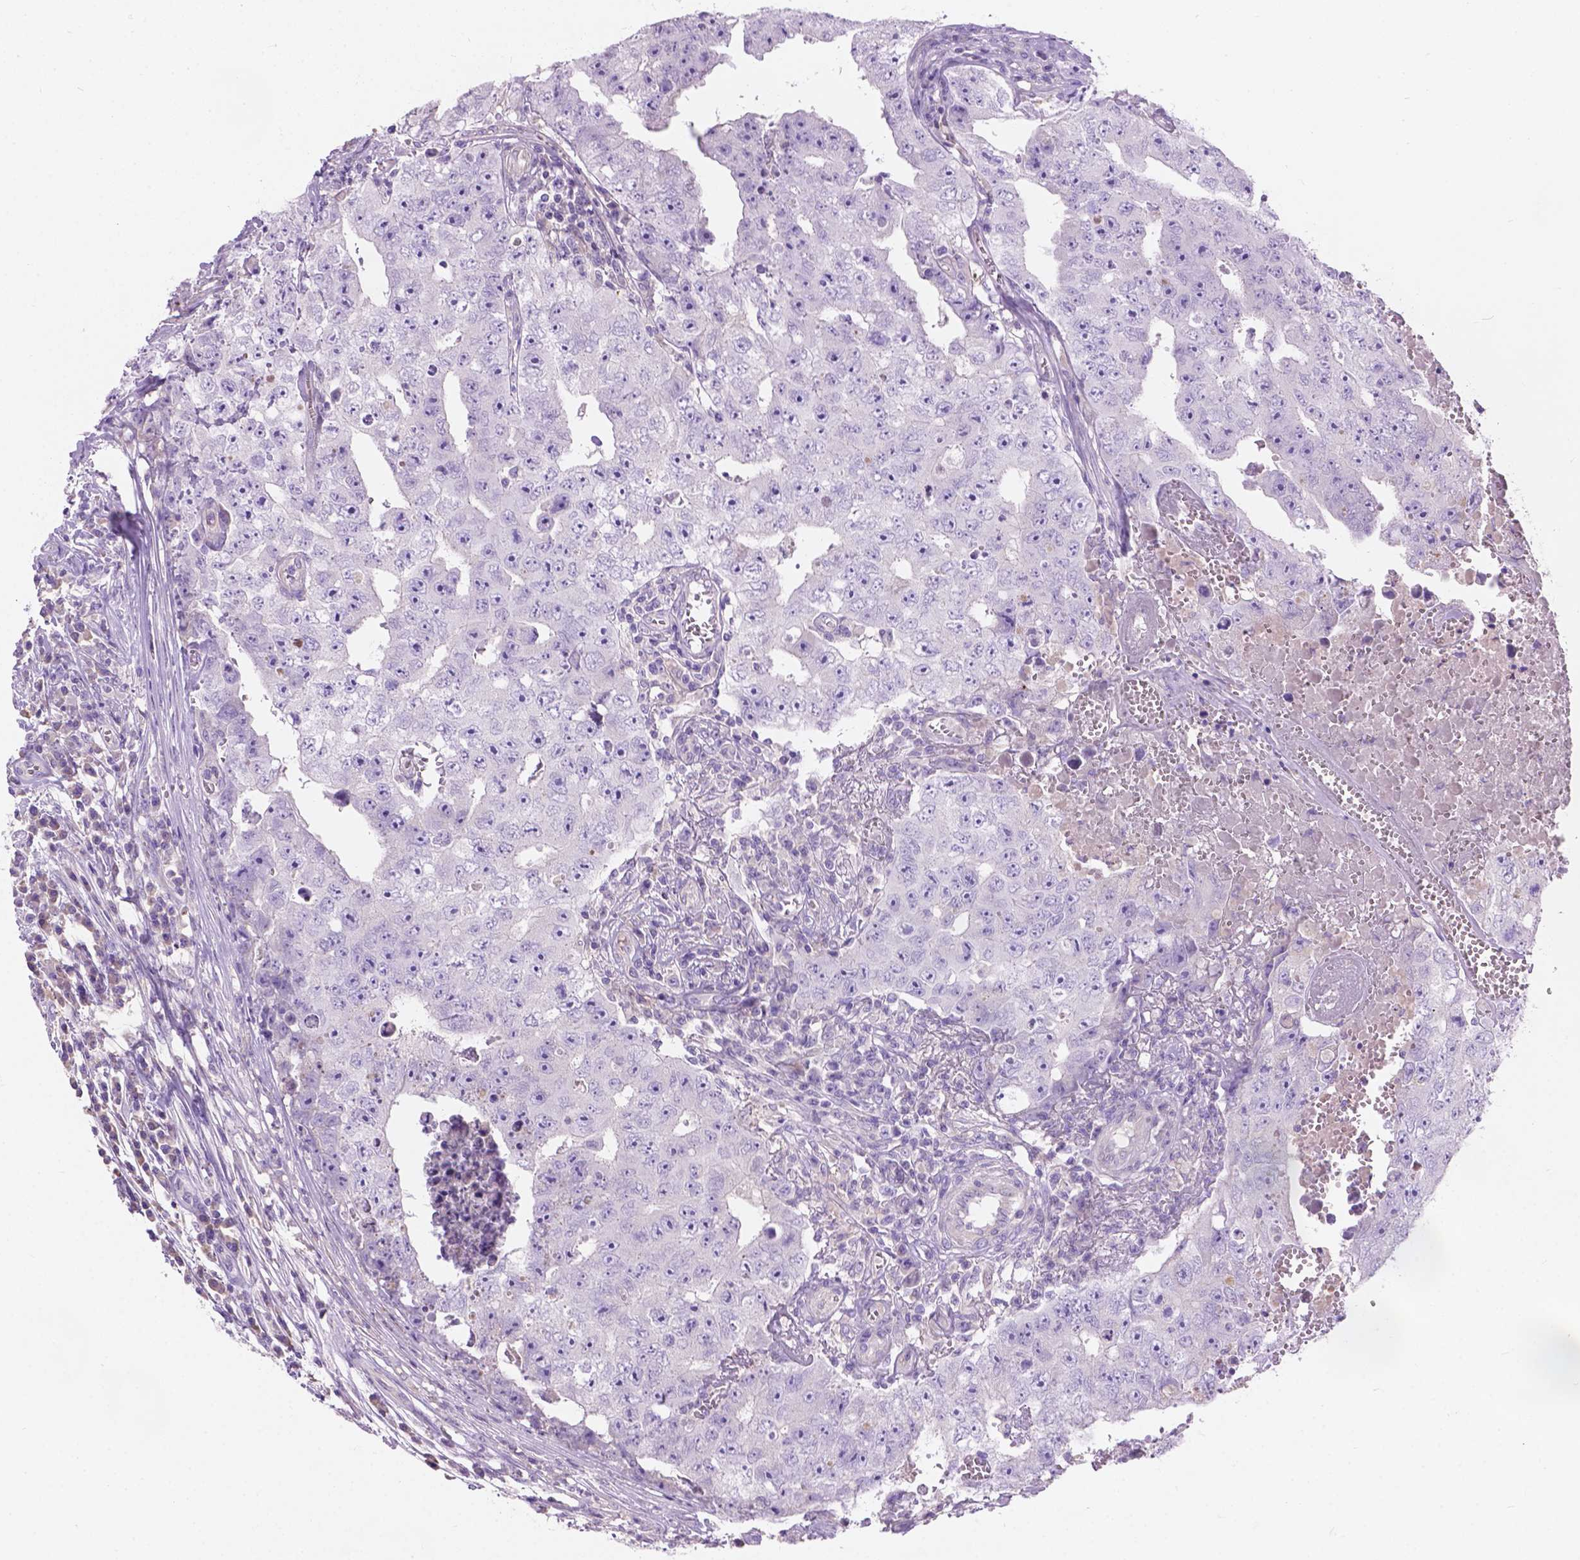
{"staining": {"intensity": "negative", "quantity": "none", "location": "none"}, "tissue": "testis cancer", "cell_type": "Tumor cells", "image_type": "cancer", "snomed": [{"axis": "morphology", "description": "Carcinoma, Embryonal, NOS"}, {"axis": "topography", "description": "Testis"}], "caption": "A high-resolution histopathology image shows immunohistochemistry (IHC) staining of testis cancer, which shows no significant staining in tumor cells.", "gene": "NOXO1", "patient": {"sex": "male", "age": 36}}